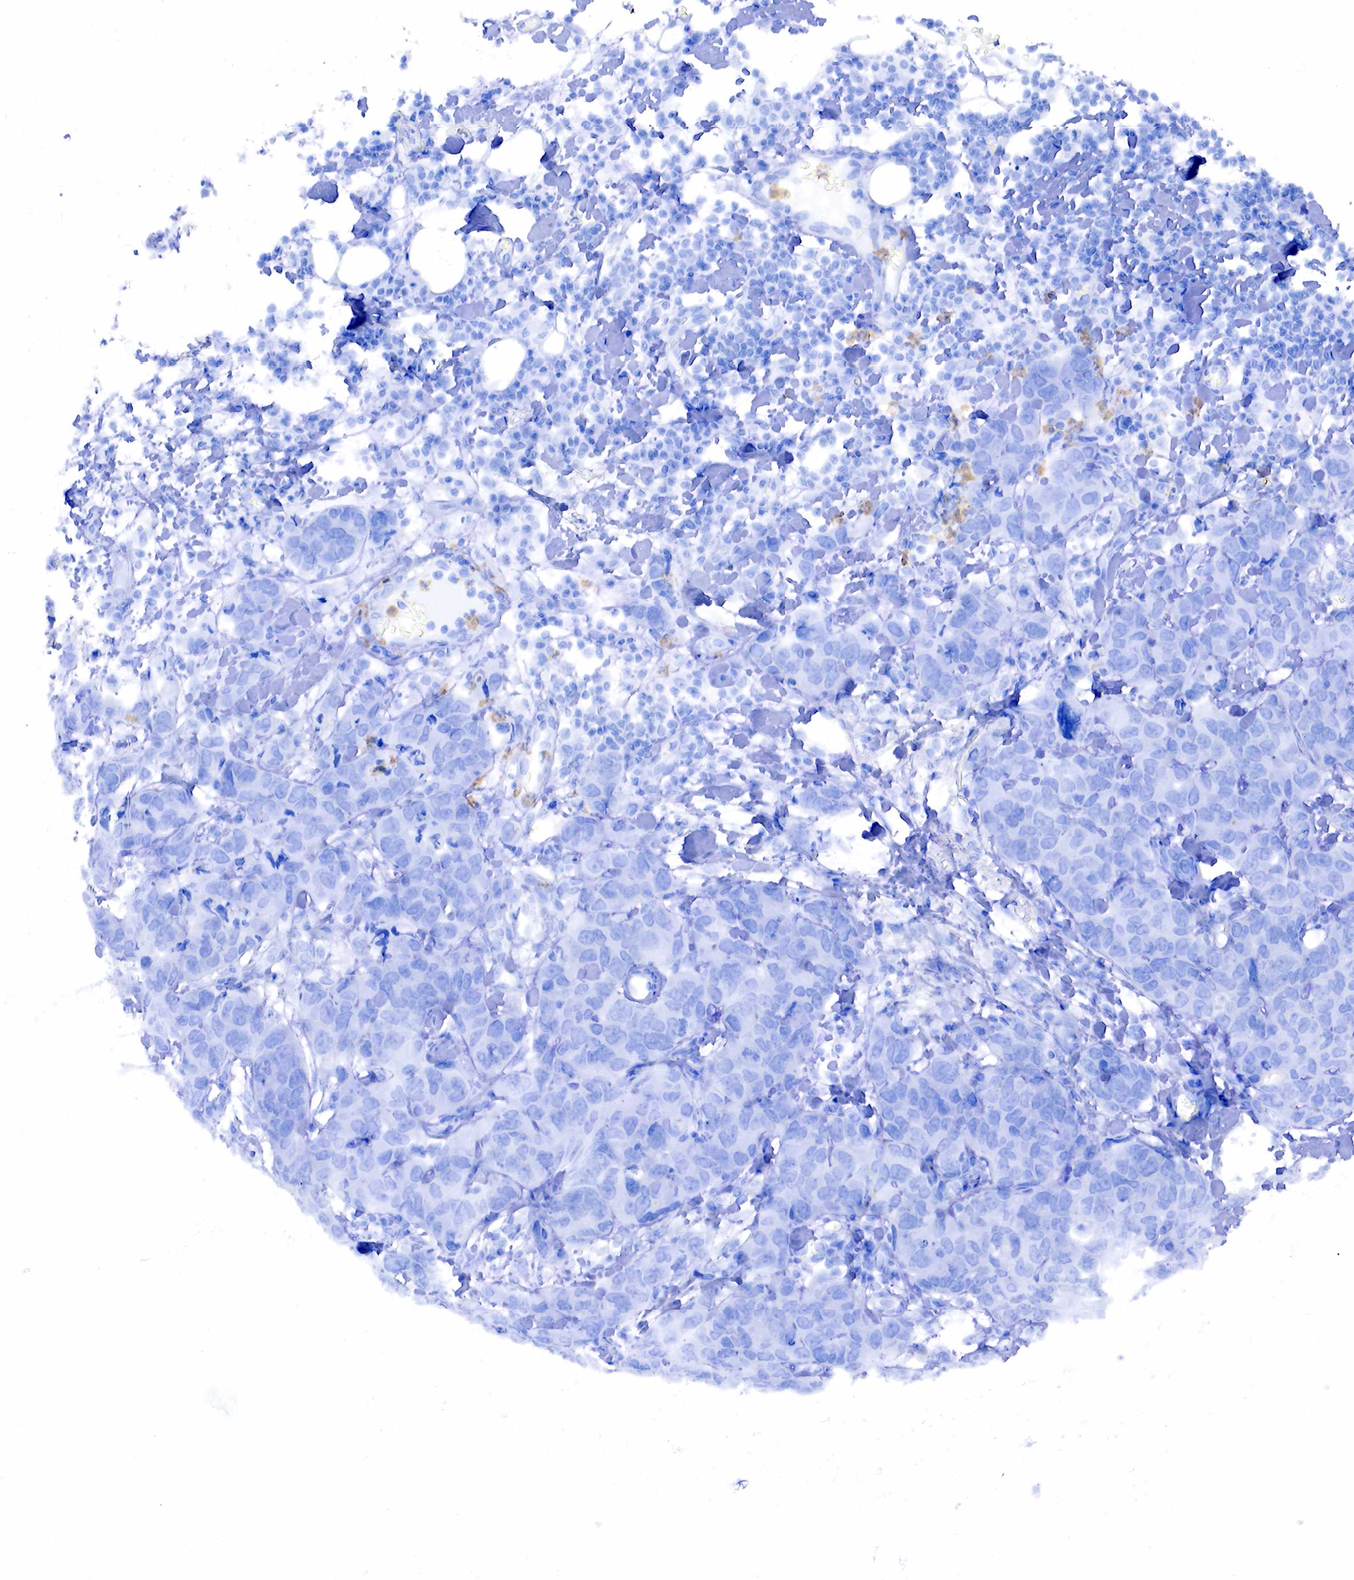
{"staining": {"intensity": "negative", "quantity": "none", "location": "none"}, "tissue": "breast cancer", "cell_type": "Tumor cells", "image_type": "cancer", "snomed": [{"axis": "morphology", "description": "Duct carcinoma"}, {"axis": "topography", "description": "Breast"}], "caption": "Immunohistochemistry image of breast cancer (invasive ductal carcinoma) stained for a protein (brown), which reveals no expression in tumor cells.", "gene": "FUT4", "patient": {"sex": "female", "age": 91}}